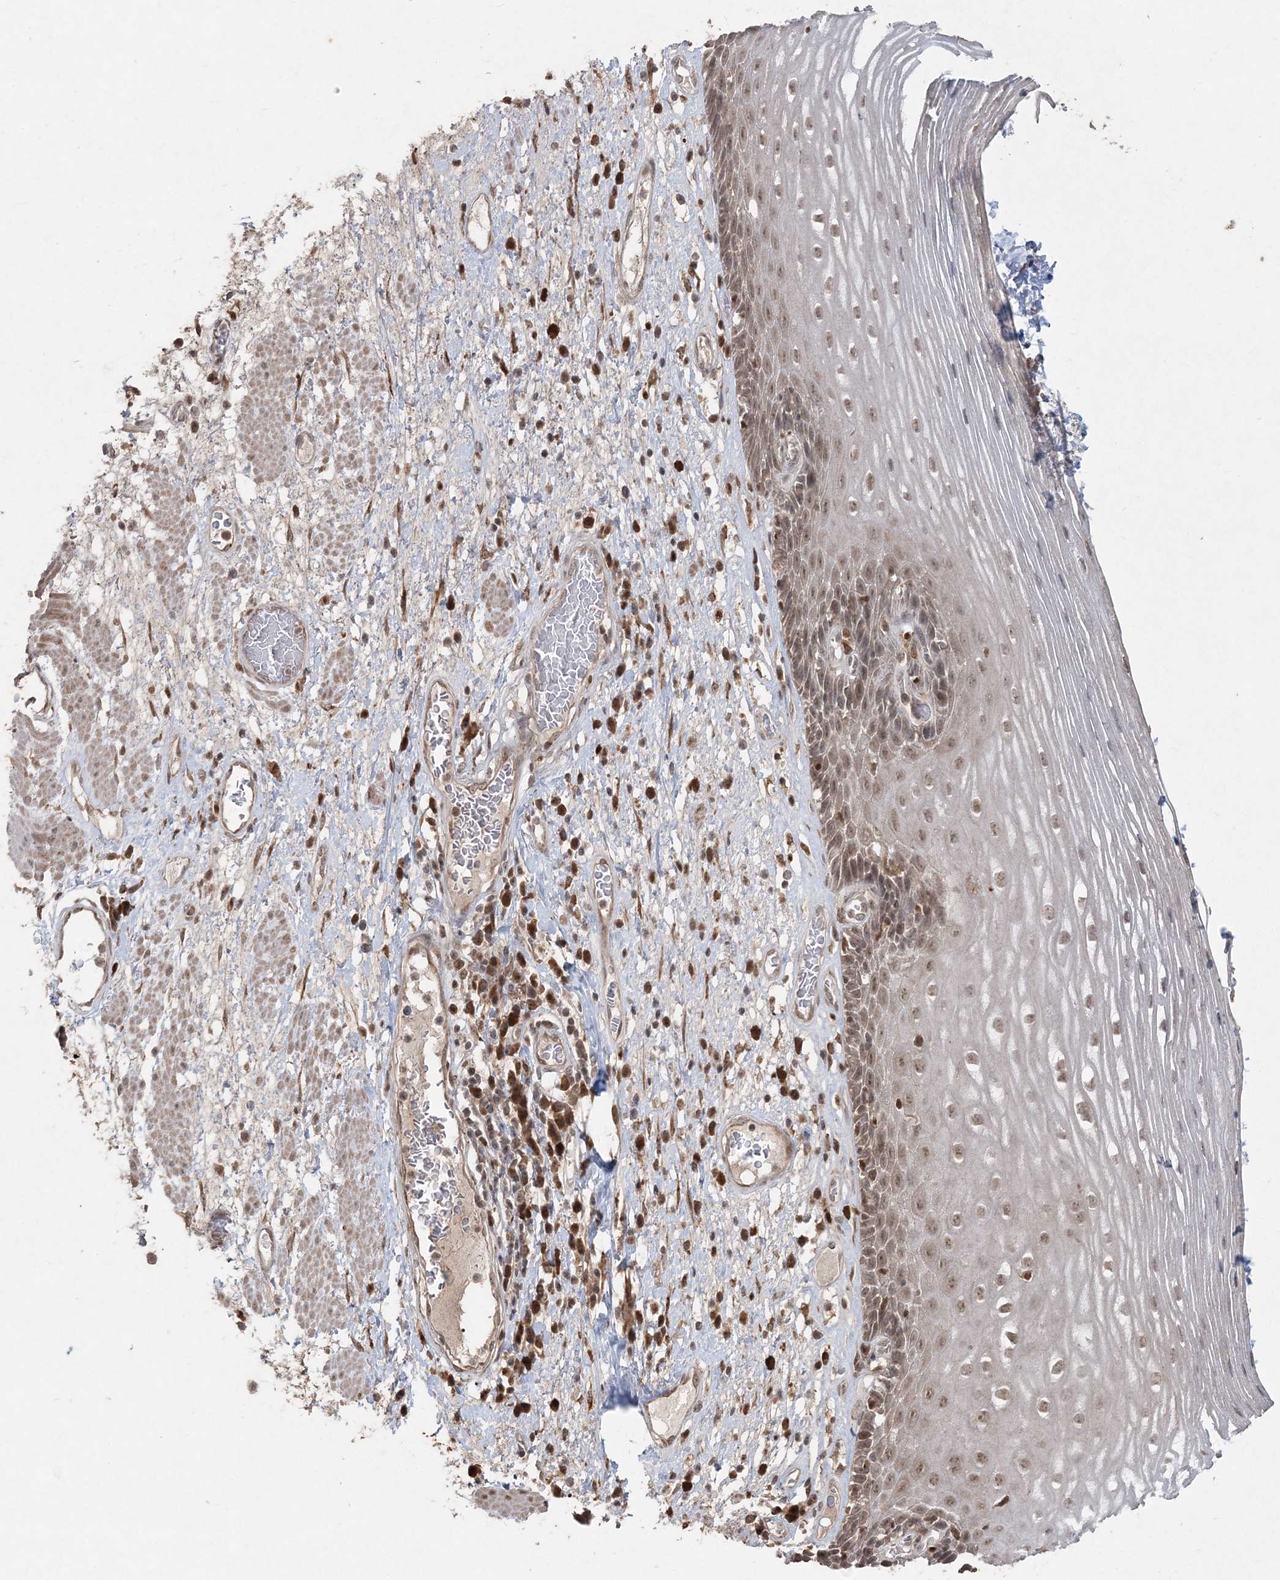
{"staining": {"intensity": "moderate", "quantity": ">75%", "location": "nuclear"}, "tissue": "esophagus", "cell_type": "Squamous epithelial cells", "image_type": "normal", "snomed": [{"axis": "morphology", "description": "Normal tissue, NOS"}, {"axis": "morphology", "description": "Adenocarcinoma, NOS"}, {"axis": "topography", "description": "Esophagus"}], "caption": "An IHC image of benign tissue is shown. Protein staining in brown shows moderate nuclear positivity in esophagus within squamous epithelial cells. (DAB IHC with brightfield microscopy, high magnification).", "gene": "SLU7", "patient": {"sex": "male", "age": 62}}